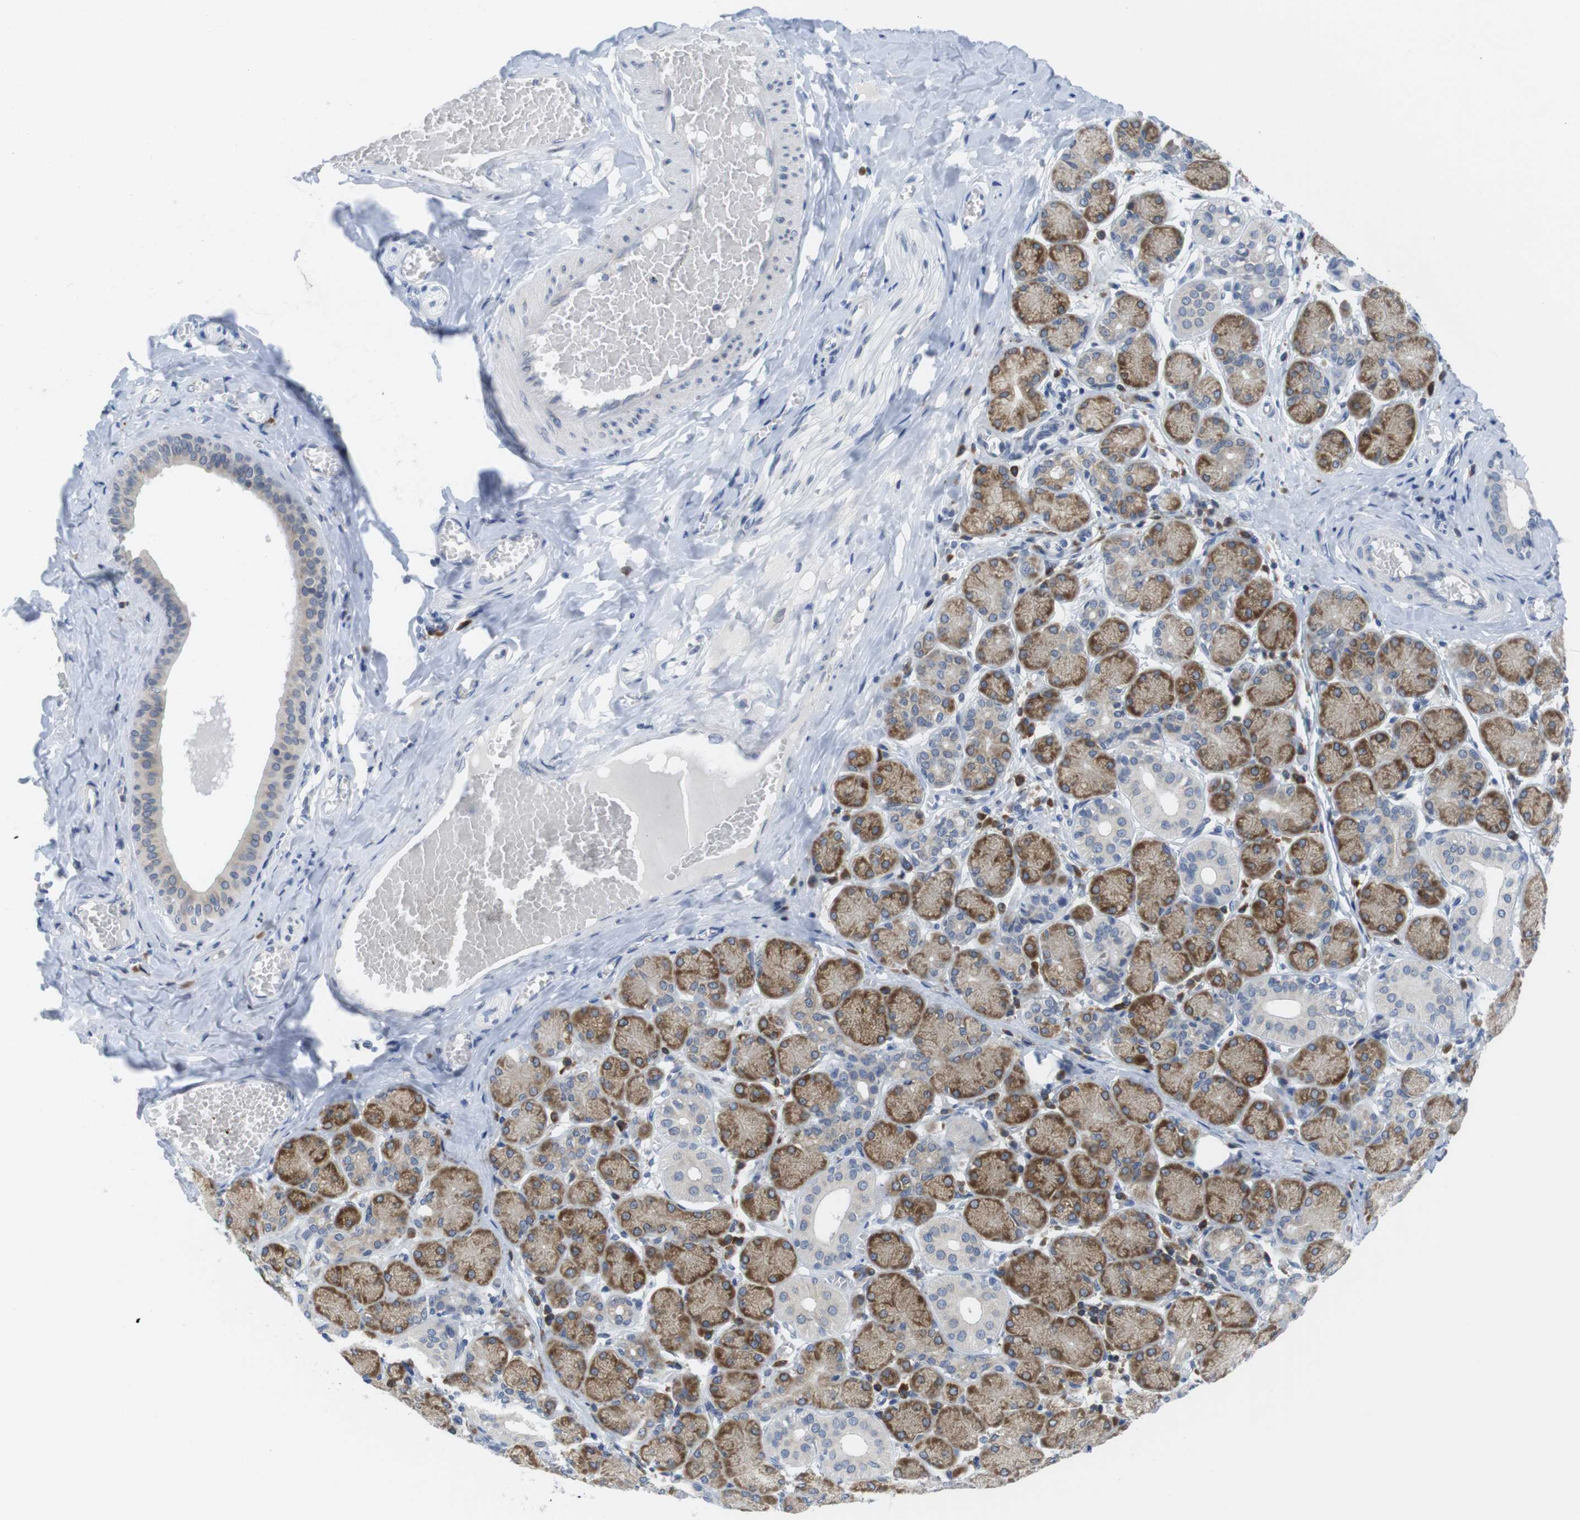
{"staining": {"intensity": "moderate", "quantity": ">75%", "location": "cytoplasmic/membranous"}, "tissue": "salivary gland", "cell_type": "Glandular cells", "image_type": "normal", "snomed": [{"axis": "morphology", "description": "Normal tissue, NOS"}, {"axis": "topography", "description": "Salivary gland"}], "caption": "Glandular cells display moderate cytoplasmic/membranous positivity in approximately >75% of cells in unremarkable salivary gland.", "gene": "ERGIC3", "patient": {"sex": "female", "age": 24}}